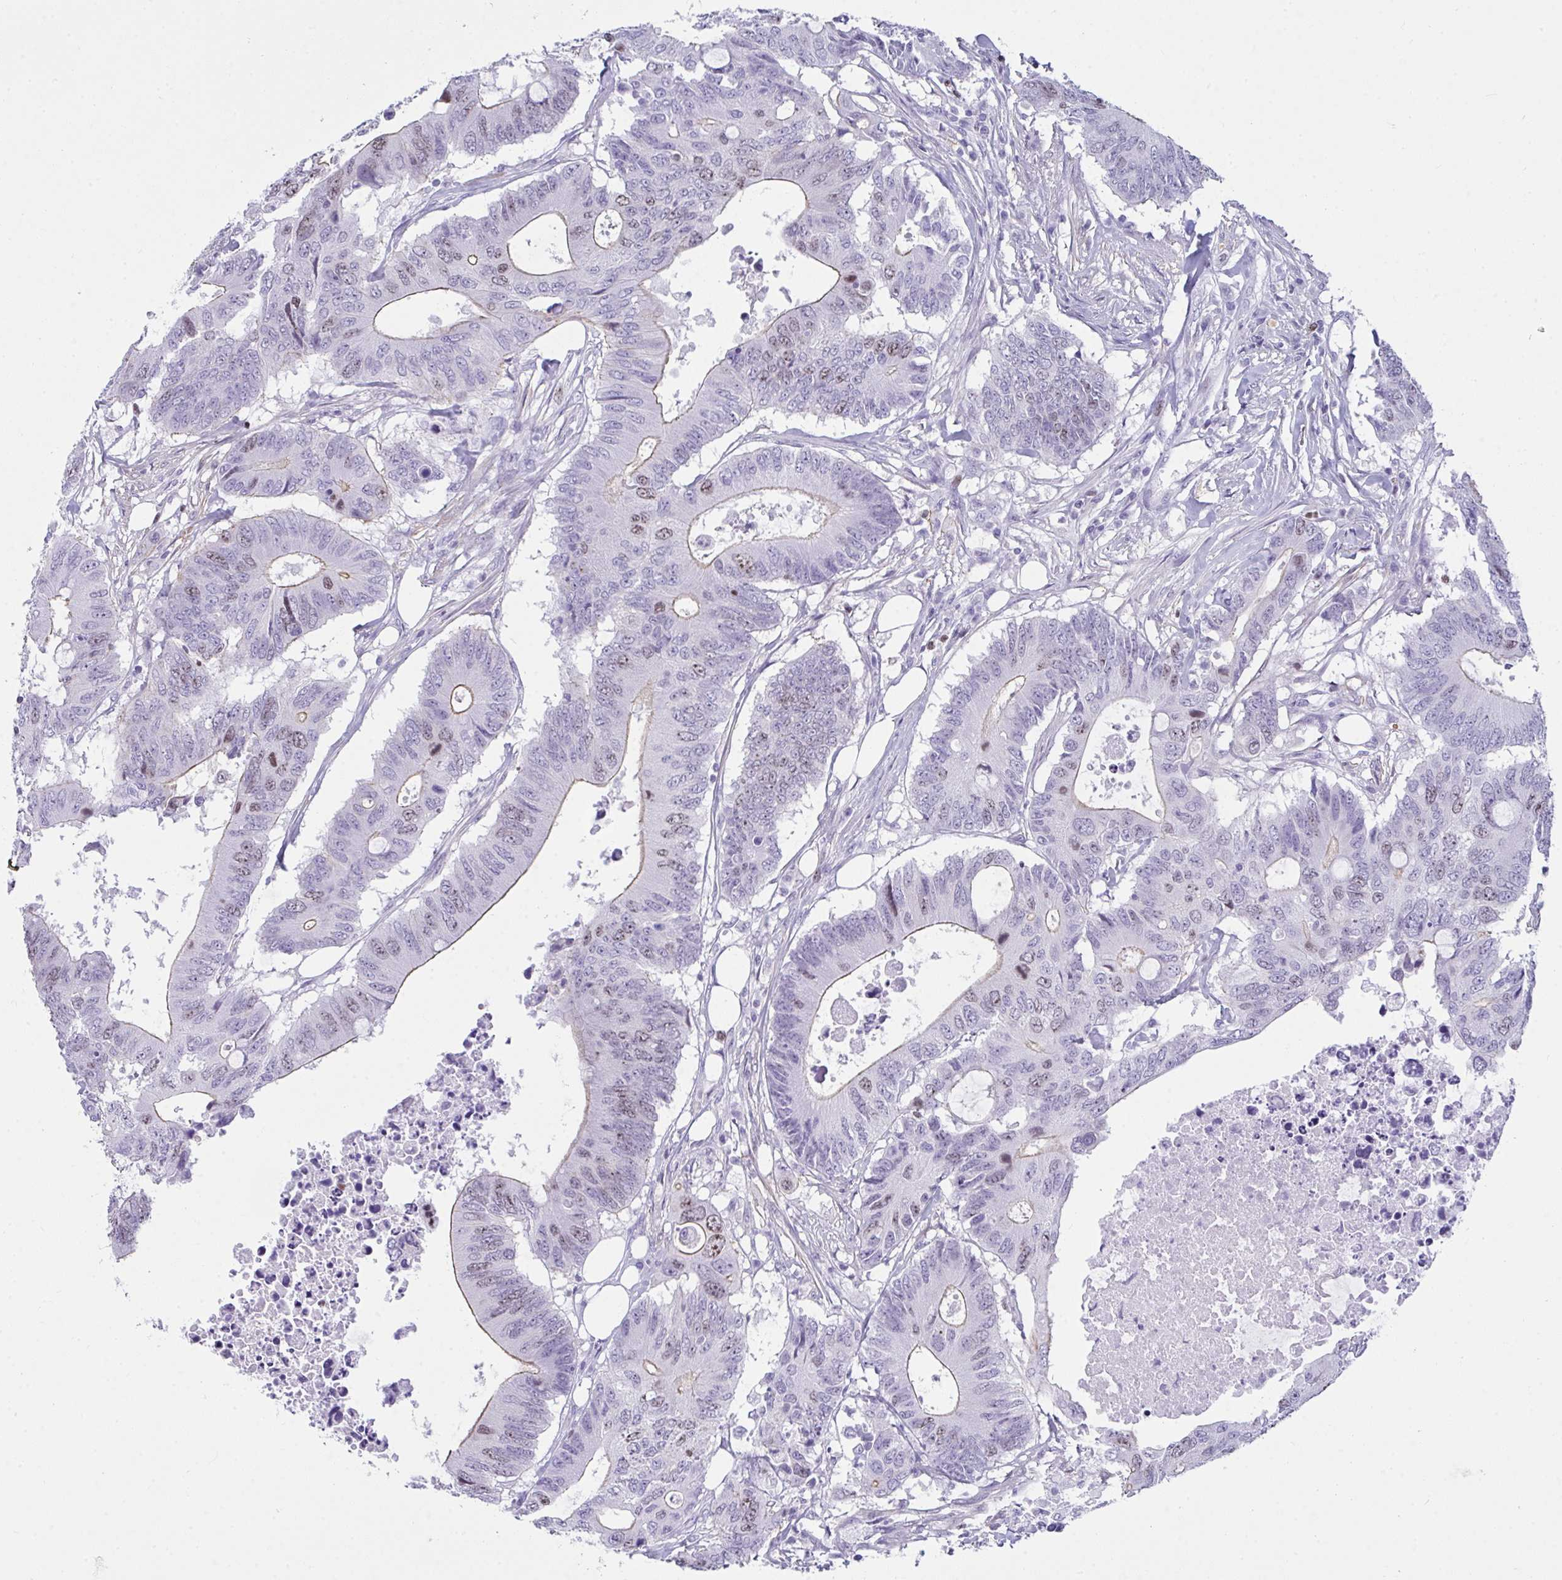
{"staining": {"intensity": "moderate", "quantity": "25%-75%", "location": "cytoplasmic/membranous,nuclear"}, "tissue": "colorectal cancer", "cell_type": "Tumor cells", "image_type": "cancer", "snomed": [{"axis": "morphology", "description": "Adenocarcinoma, NOS"}, {"axis": "topography", "description": "Colon"}], "caption": "Human colorectal cancer (adenocarcinoma) stained with a protein marker exhibits moderate staining in tumor cells.", "gene": "SUZ12", "patient": {"sex": "male", "age": 71}}